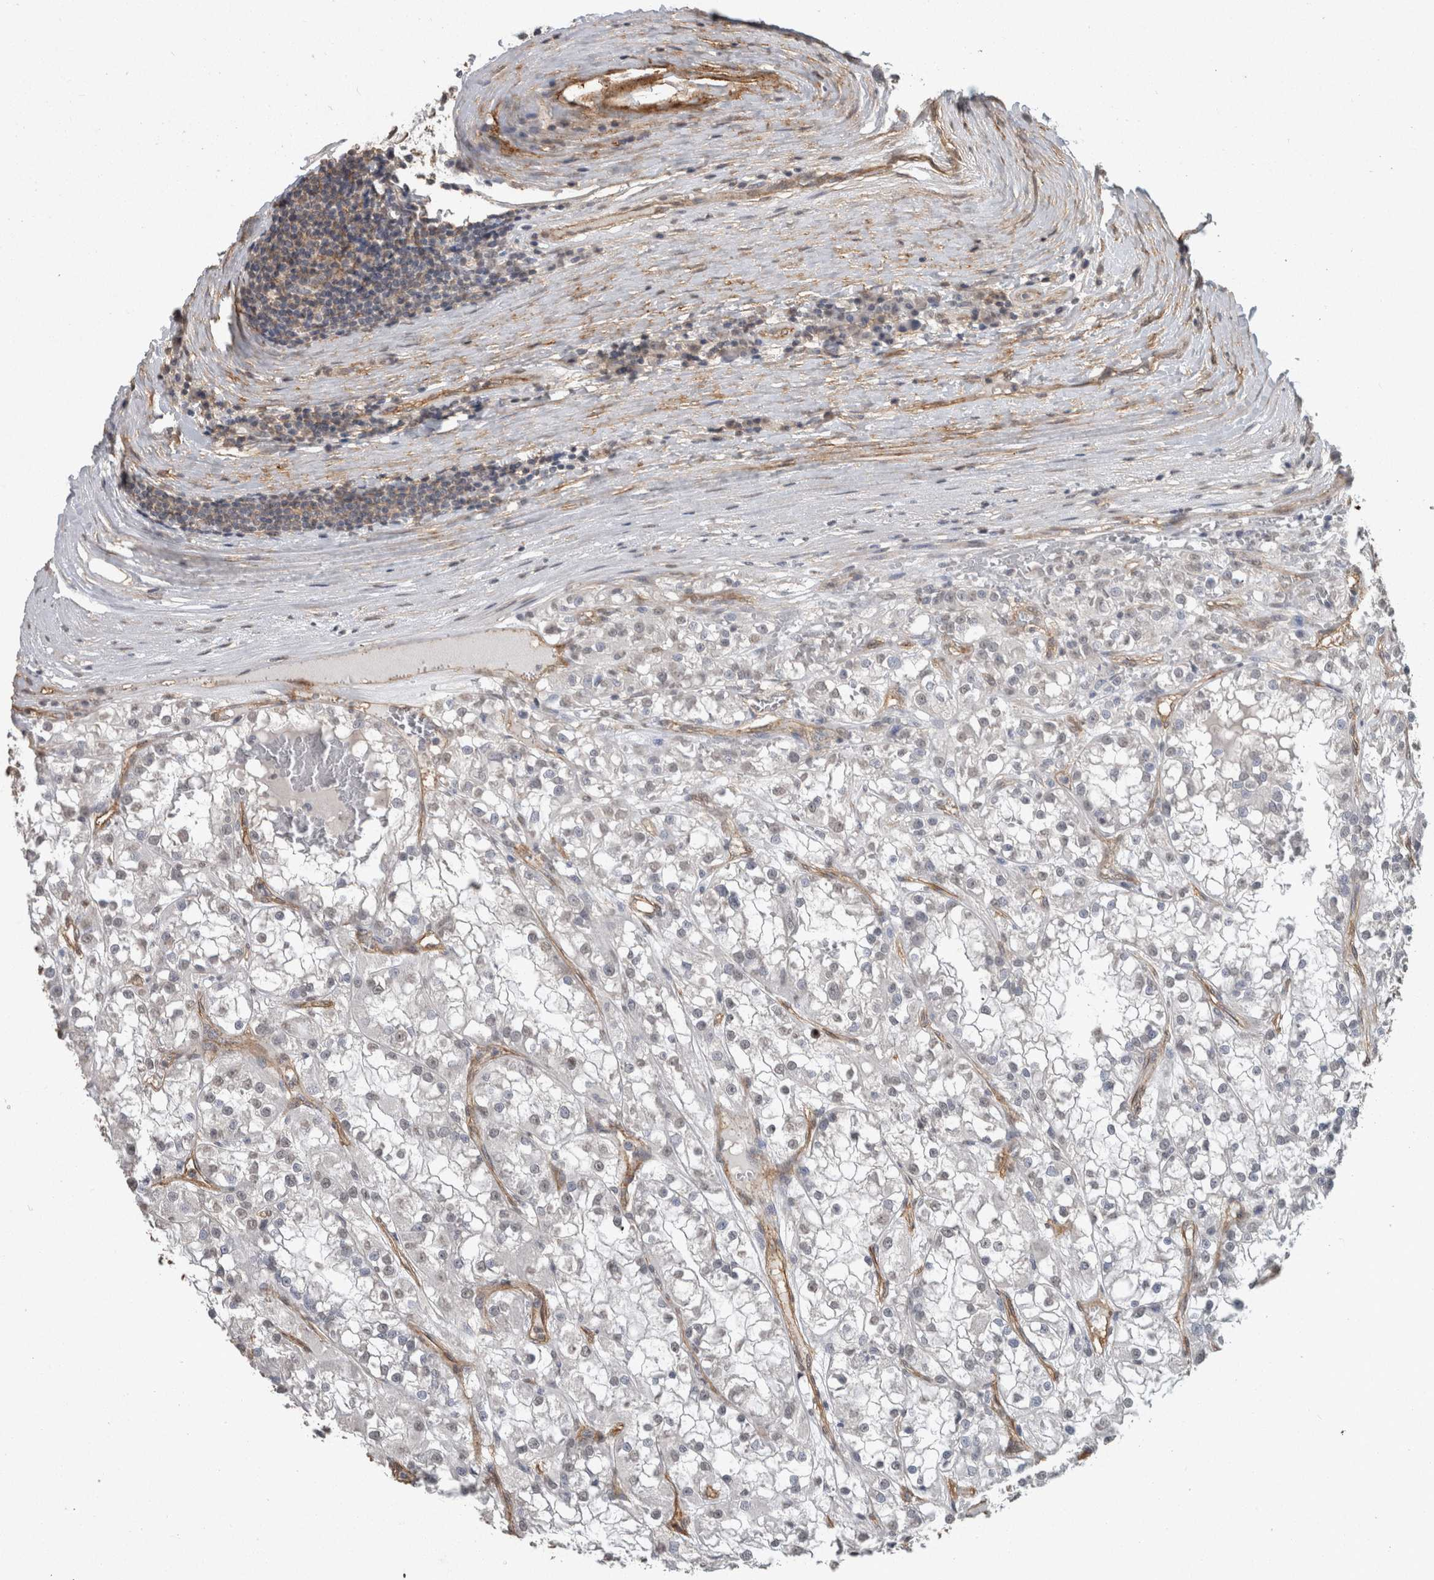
{"staining": {"intensity": "negative", "quantity": "none", "location": "none"}, "tissue": "renal cancer", "cell_type": "Tumor cells", "image_type": "cancer", "snomed": [{"axis": "morphology", "description": "Adenocarcinoma, NOS"}, {"axis": "topography", "description": "Kidney"}], "caption": "Photomicrograph shows no protein expression in tumor cells of renal cancer (adenocarcinoma) tissue.", "gene": "RECK", "patient": {"sex": "female", "age": 52}}